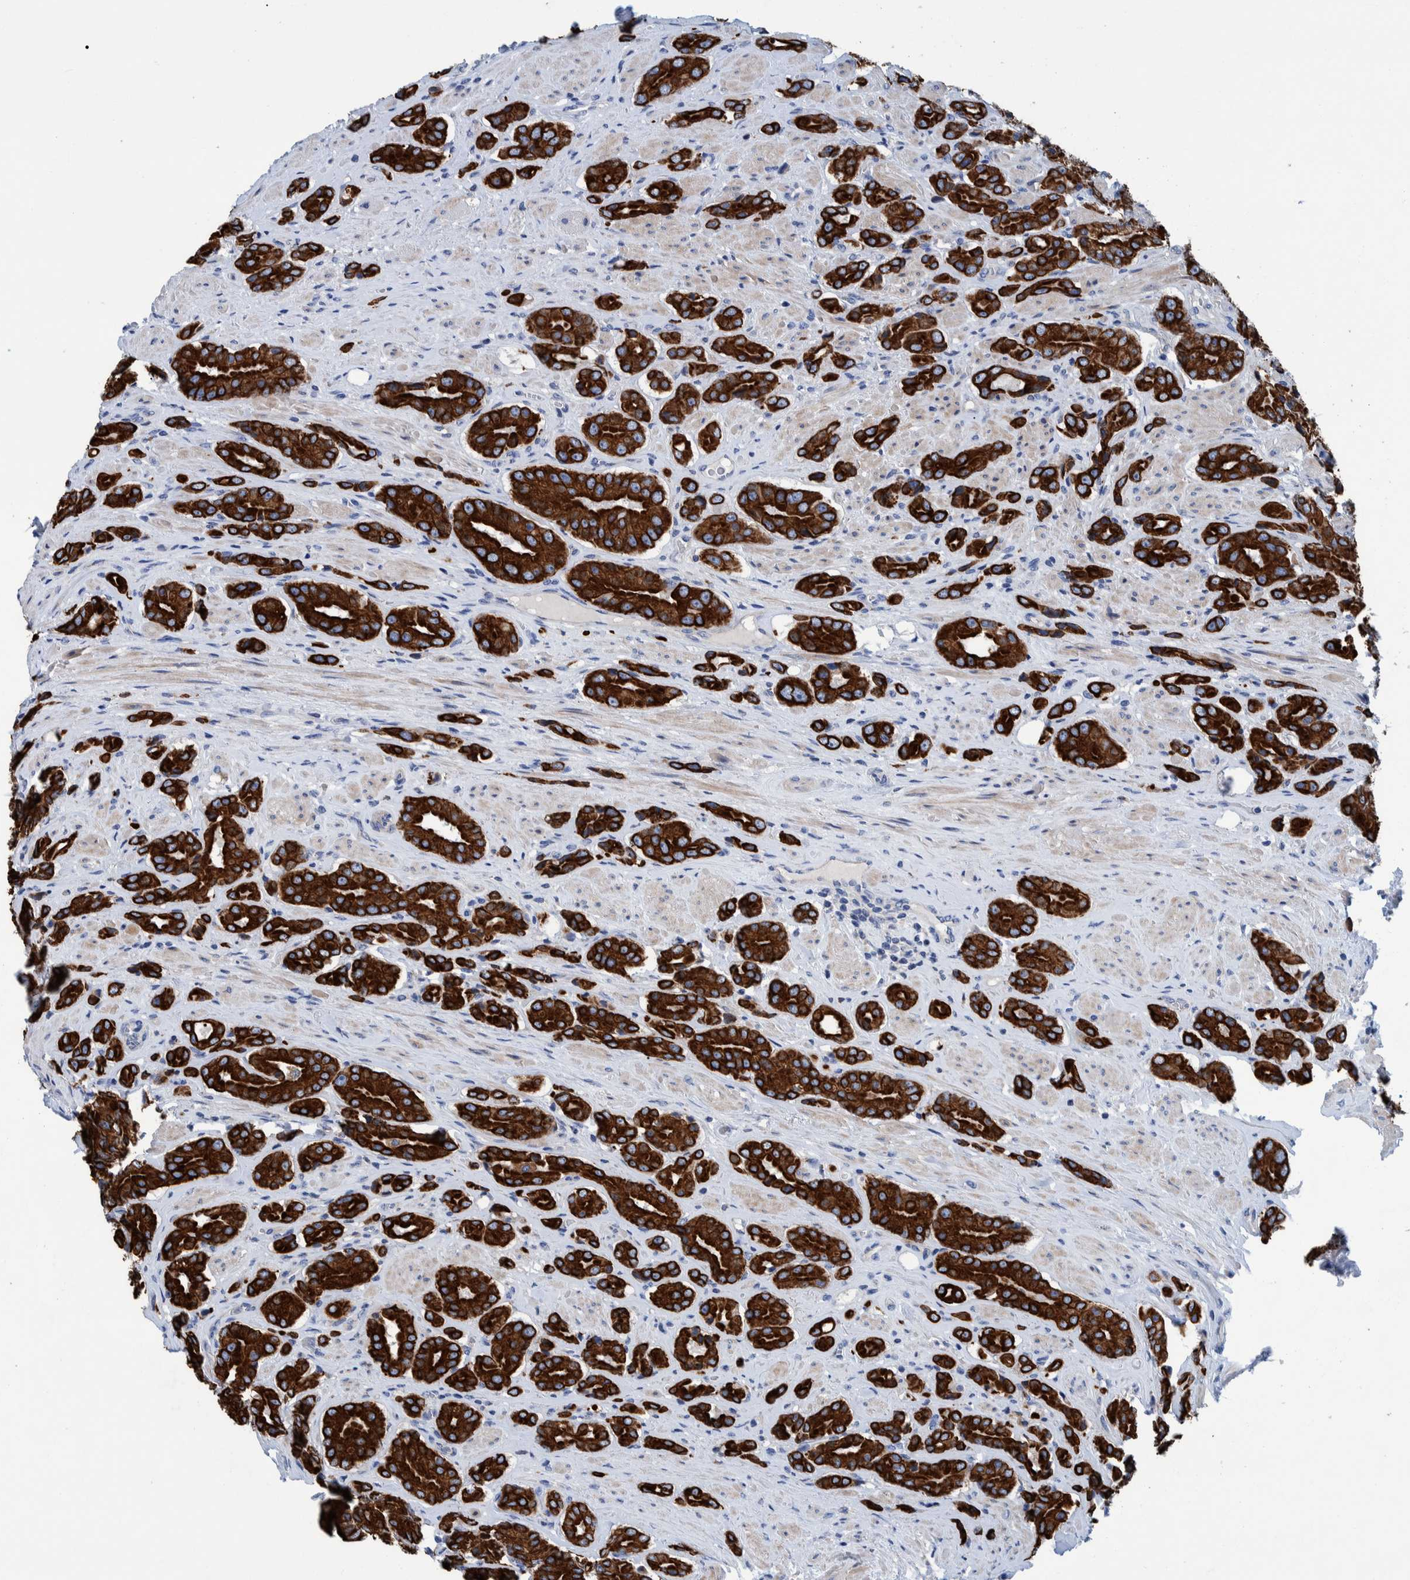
{"staining": {"intensity": "strong", "quantity": ">75%", "location": "cytoplasmic/membranous"}, "tissue": "prostate cancer", "cell_type": "Tumor cells", "image_type": "cancer", "snomed": [{"axis": "morphology", "description": "Adenocarcinoma, High grade"}, {"axis": "topography", "description": "Prostate"}], "caption": "High-grade adenocarcinoma (prostate) was stained to show a protein in brown. There is high levels of strong cytoplasmic/membranous expression in about >75% of tumor cells. (Stains: DAB (3,3'-diaminobenzidine) in brown, nuclei in blue, Microscopy: brightfield microscopy at high magnification).", "gene": "MKS1", "patient": {"sex": "male", "age": 71}}